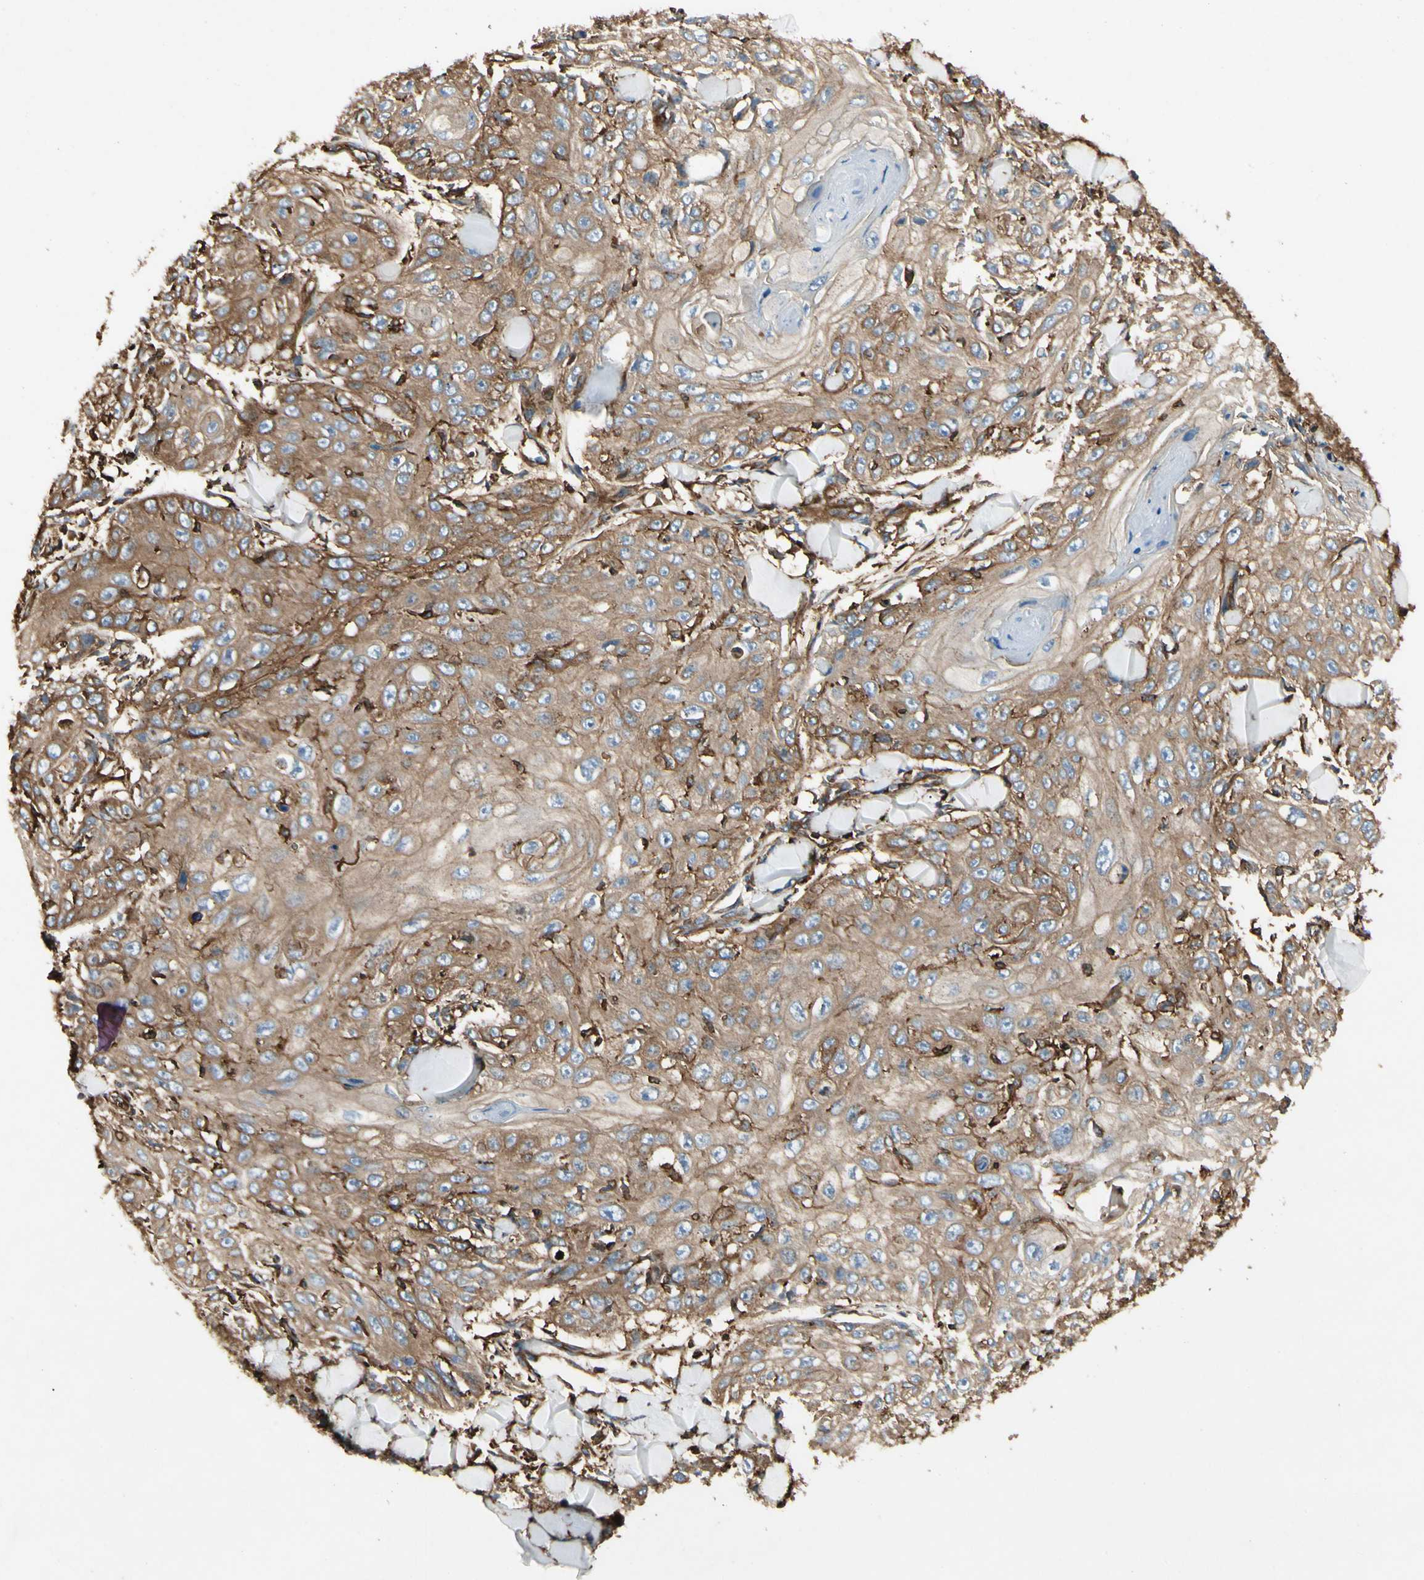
{"staining": {"intensity": "moderate", "quantity": ">75%", "location": "cytoplasmic/membranous"}, "tissue": "skin cancer", "cell_type": "Tumor cells", "image_type": "cancer", "snomed": [{"axis": "morphology", "description": "Squamous cell carcinoma, NOS"}, {"axis": "topography", "description": "Skin"}], "caption": "High-magnification brightfield microscopy of skin squamous cell carcinoma stained with DAB (brown) and counterstained with hematoxylin (blue). tumor cells exhibit moderate cytoplasmic/membranous positivity is identified in about>75% of cells. Nuclei are stained in blue.", "gene": "ARPC2", "patient": {"sex": "male", "age": 86}}